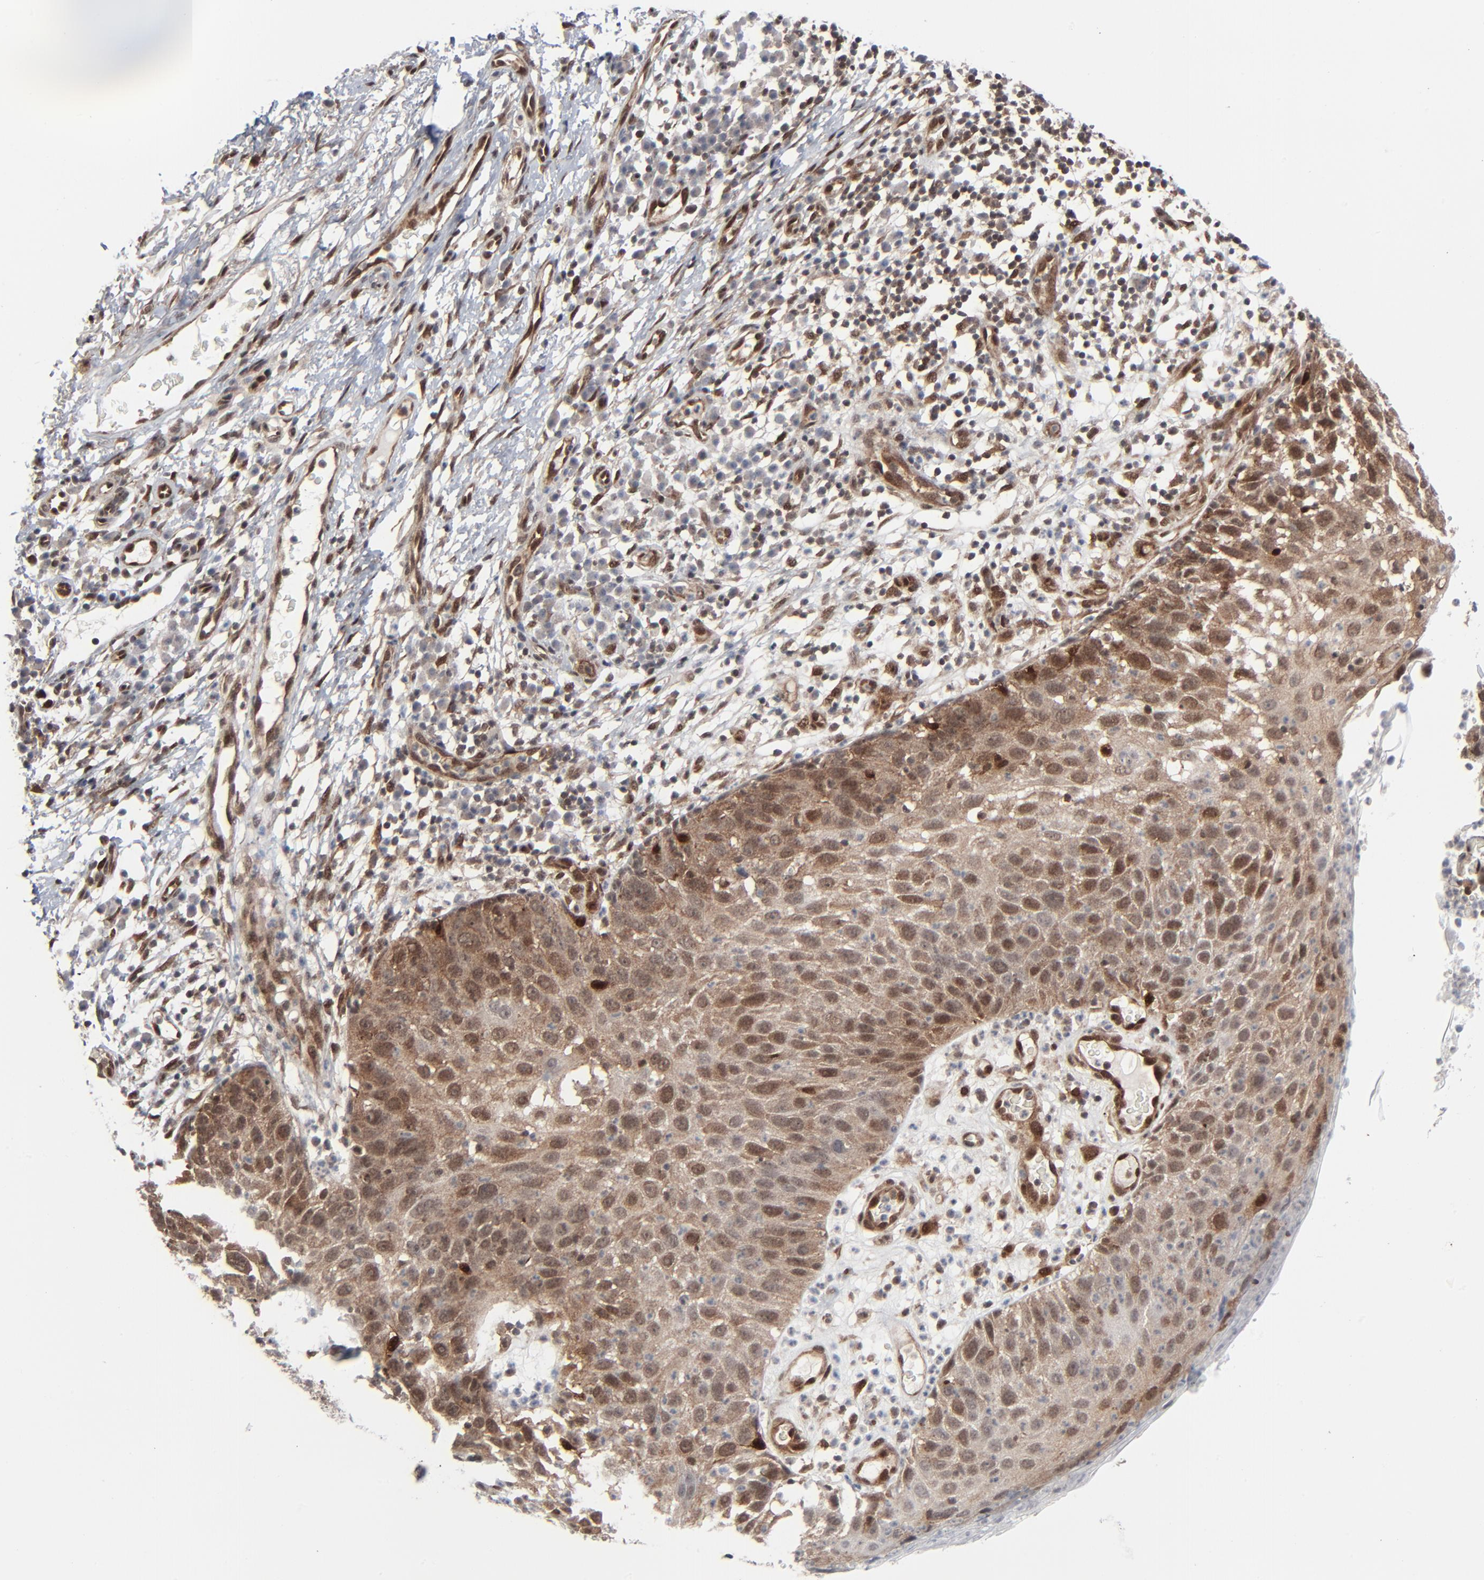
{"staining": {"intensity": "moderate", "quantity": ">75%", "location": "cytoplasmic/membranous,nuclear"}, "tissue": "skin cancer", "cell_type": "Tumor cells", "image_type": "cancer", "snomed": [{"axis": "morphology", "description": "Squamous cell carcinoma, NOS"}, {"axis": "topography", "description": "Skin"}], "caption": "An image of human skin squamous cell carcinoma stained for a protein demonstrates moderate cytoplasmic/membranous and nuclear brown staining in tumor cells.", "gene": "AKT1", "patient": {"sex": "male", "age": 87}}